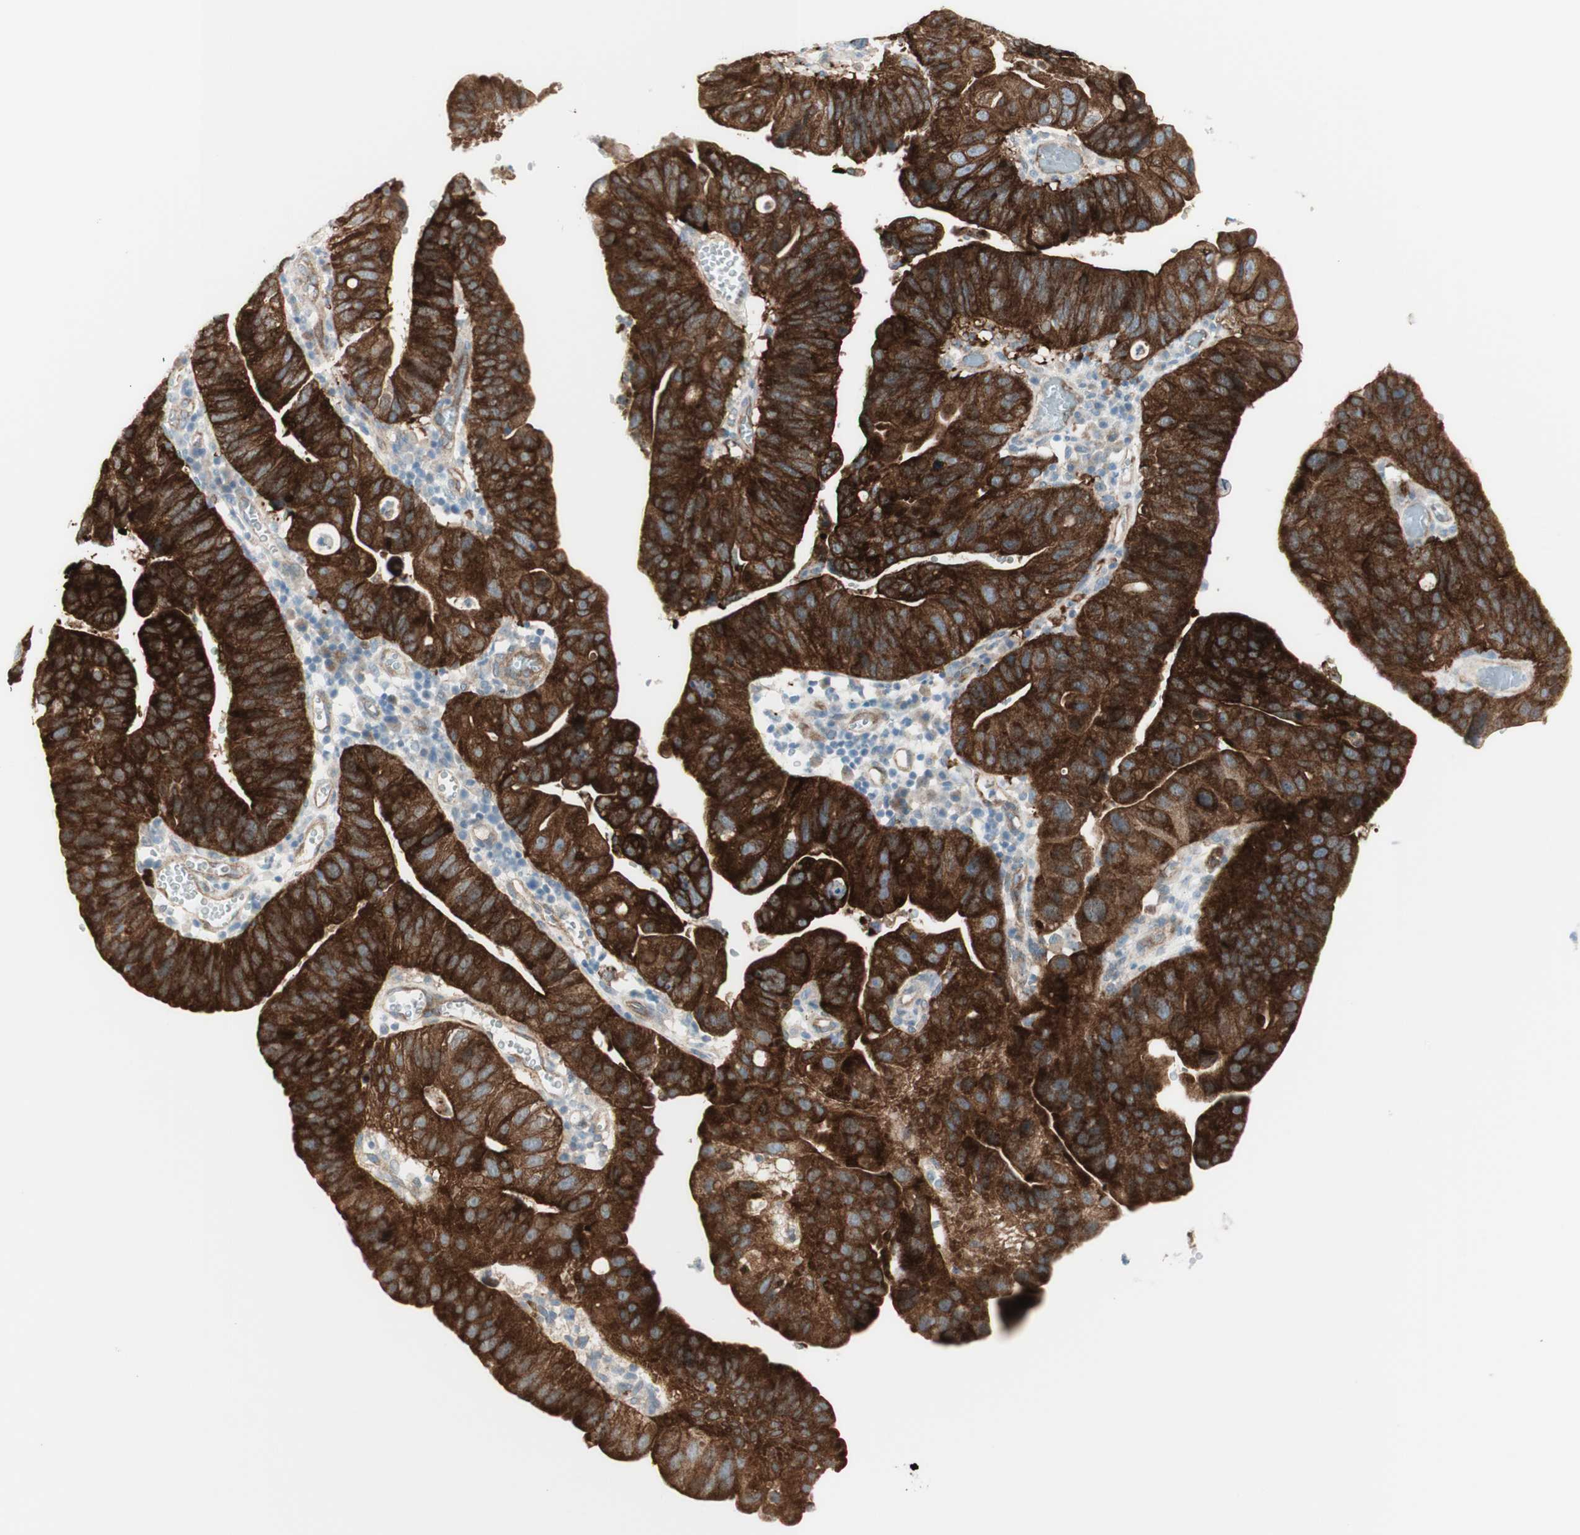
{"staining": {"intensity": "strong", "quantity": ">75%", "location": "cytoplasmic/membranous"}, "tissue": "stomach cancer", "cell_type": "Tumor cells", "image_type": "cancer", "snomed": [{"axis": "morphology", "description": "Adenocarcinoma, NOS"}, {"axis": "topography", "description": "Stomach"}], "caption": "Adenocarcinoma (stomach) stained with IHC demonstrates strong cytoplasmic/membranous staining in approximately >75% of tumor cells.", "gene": "MYO6", "patient": {"sex": "male", "age": 59}}